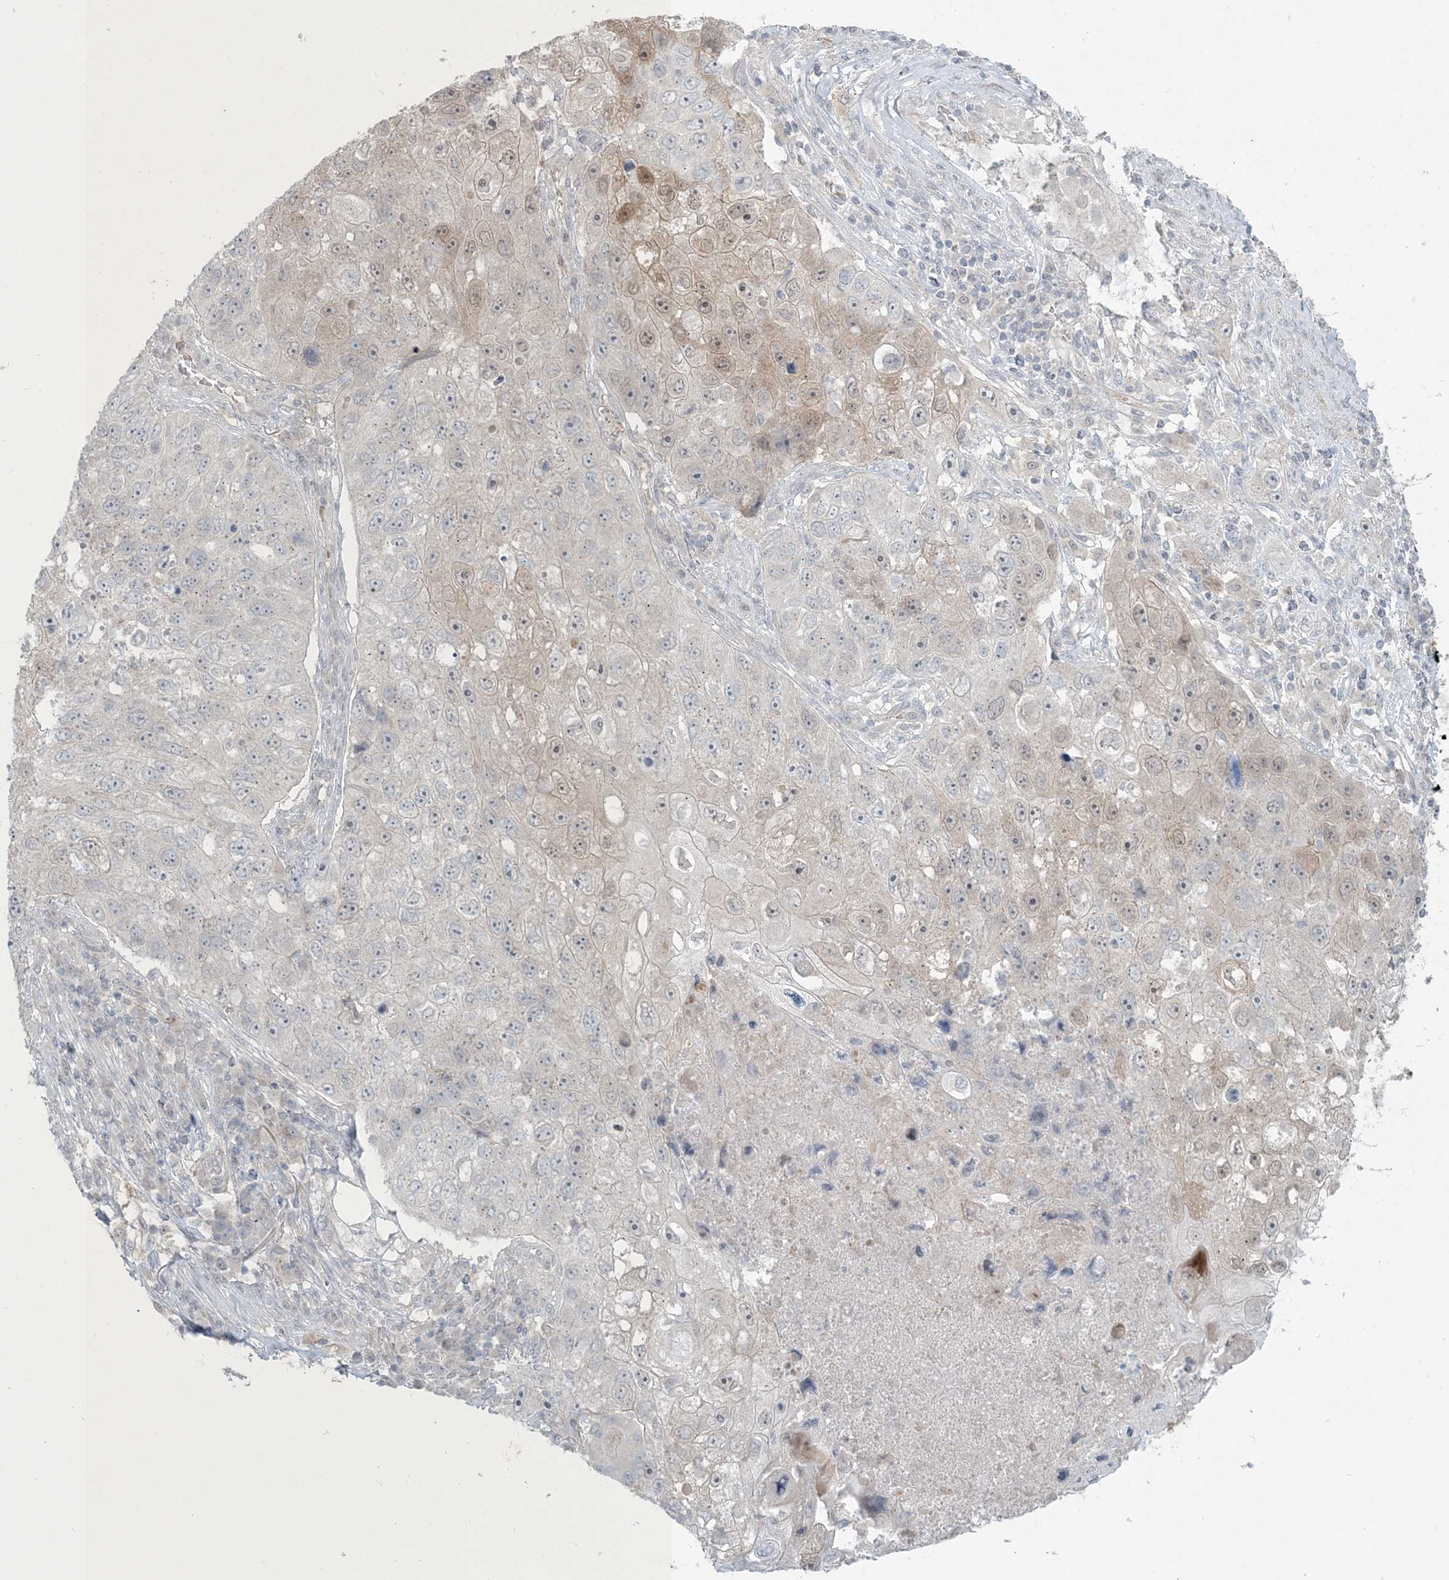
{"staining": {"intensity": "weak", "quantity": "<25%", "location": "cytoplasmic/membranous,nuclear"}, "tissue": "lung cancer", "cell_type": "Tumor cells", "image_type": "cancer", "snomed": [{"axis": "morphology", "description": "Squamous cell carcinoma, NOS"}, {"axis": "topography", "description": "Lung"}], "caption": "The histopathology image demonstrates no significant expression in tumor cells of lung cancer (squamous cell carcinoma).", "gene": "NRBP2", "patient": {"sex": "male", "age": 61}}